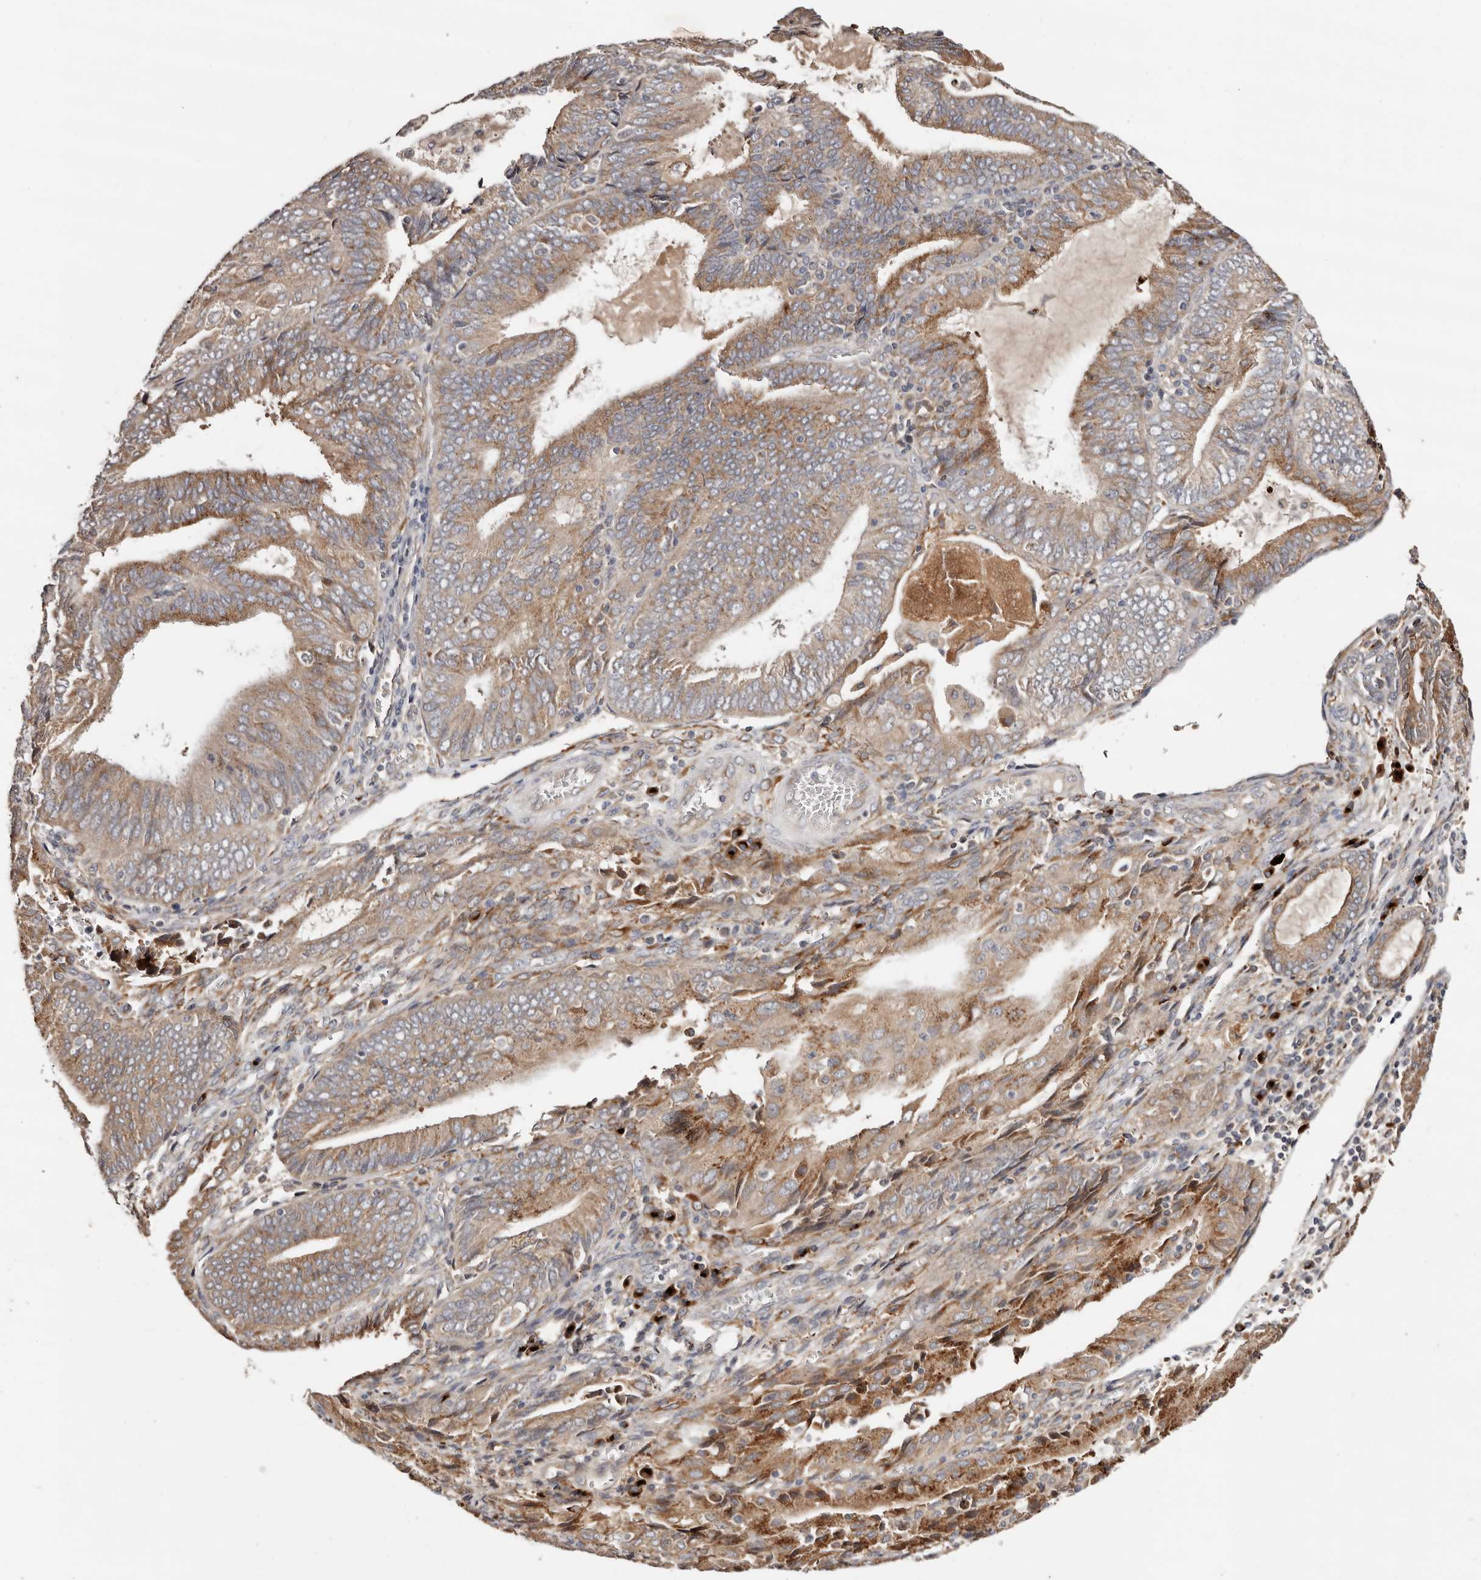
{"staining": {"intensity": "moderate", "quantity": ">75%", "location": "cytoplasmic/membranous"}, "tissue": "endometrial cancer", "cell_type": "Tumor cells", "image_type": "cancer", "snomed": [{"axis": "morphology", "description": "Adenocarcinoma, NOS"}, {"axis": "topography", "description": "Endometrium"}], "caption": "A high-resolution image shows immunohistochemistry staining of adenocarcinoma (endometrial), which reveals moderate cytoplasmic/membranous expression in approximately >75% of tumor cells.", "gene": "DACT2", "patient": {"sex": "female", "age": 81}}